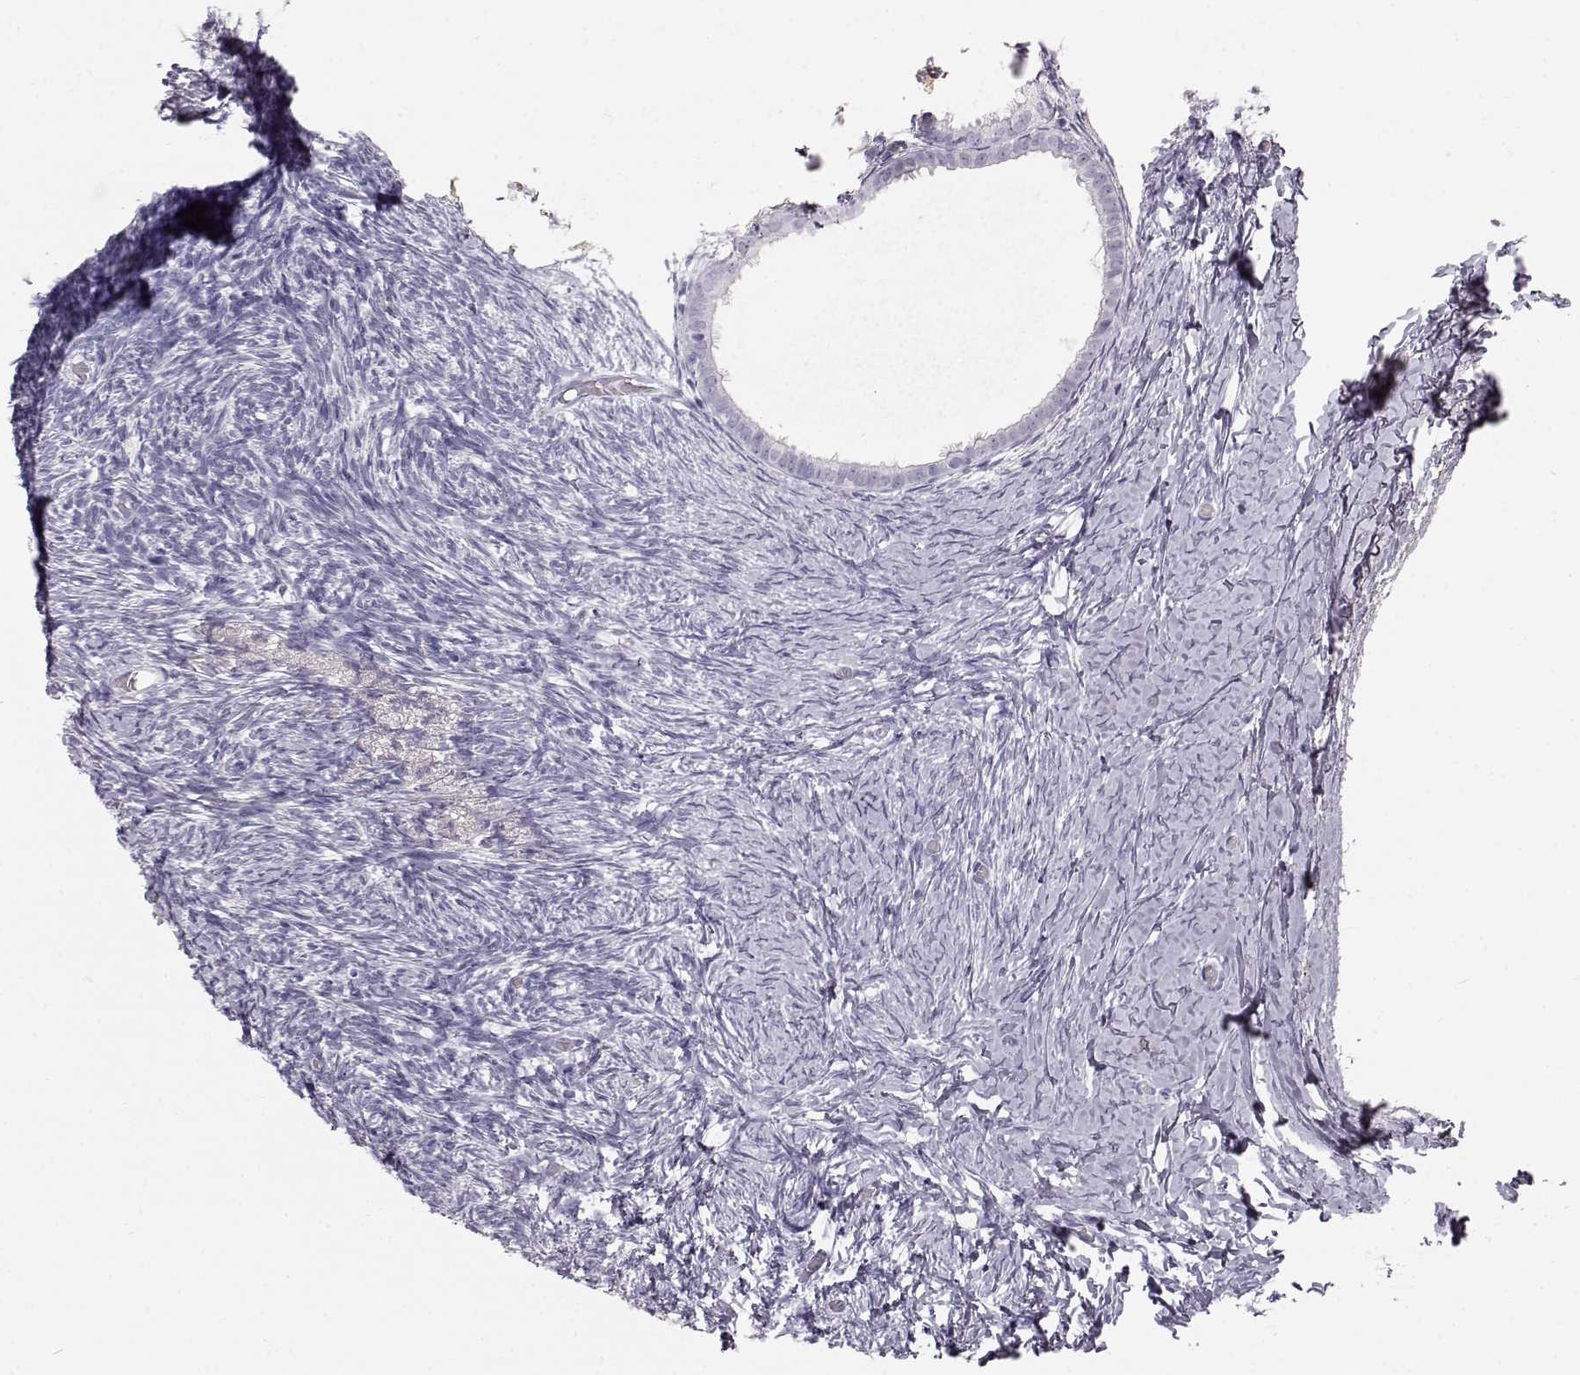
{"staining": {"intensity": "negative", "quantity": "none", "location": "none"}, "tissue": "ovary", "cell_type": "Follicle cells", "image_type": "normal", "snomed": [{"axis": "morphology", "description": "Normal tissue, NOS"}, {"axis": "topography", "description": "Ovary"}], "caption": "A photomicrograph of human ovary is negative for staining in follicle cells. (Immunohistochemistry, brightfield microscopy, high magnification).", "gene": "KRTAP16", "patient": {"sex": "female", "age": 39}}